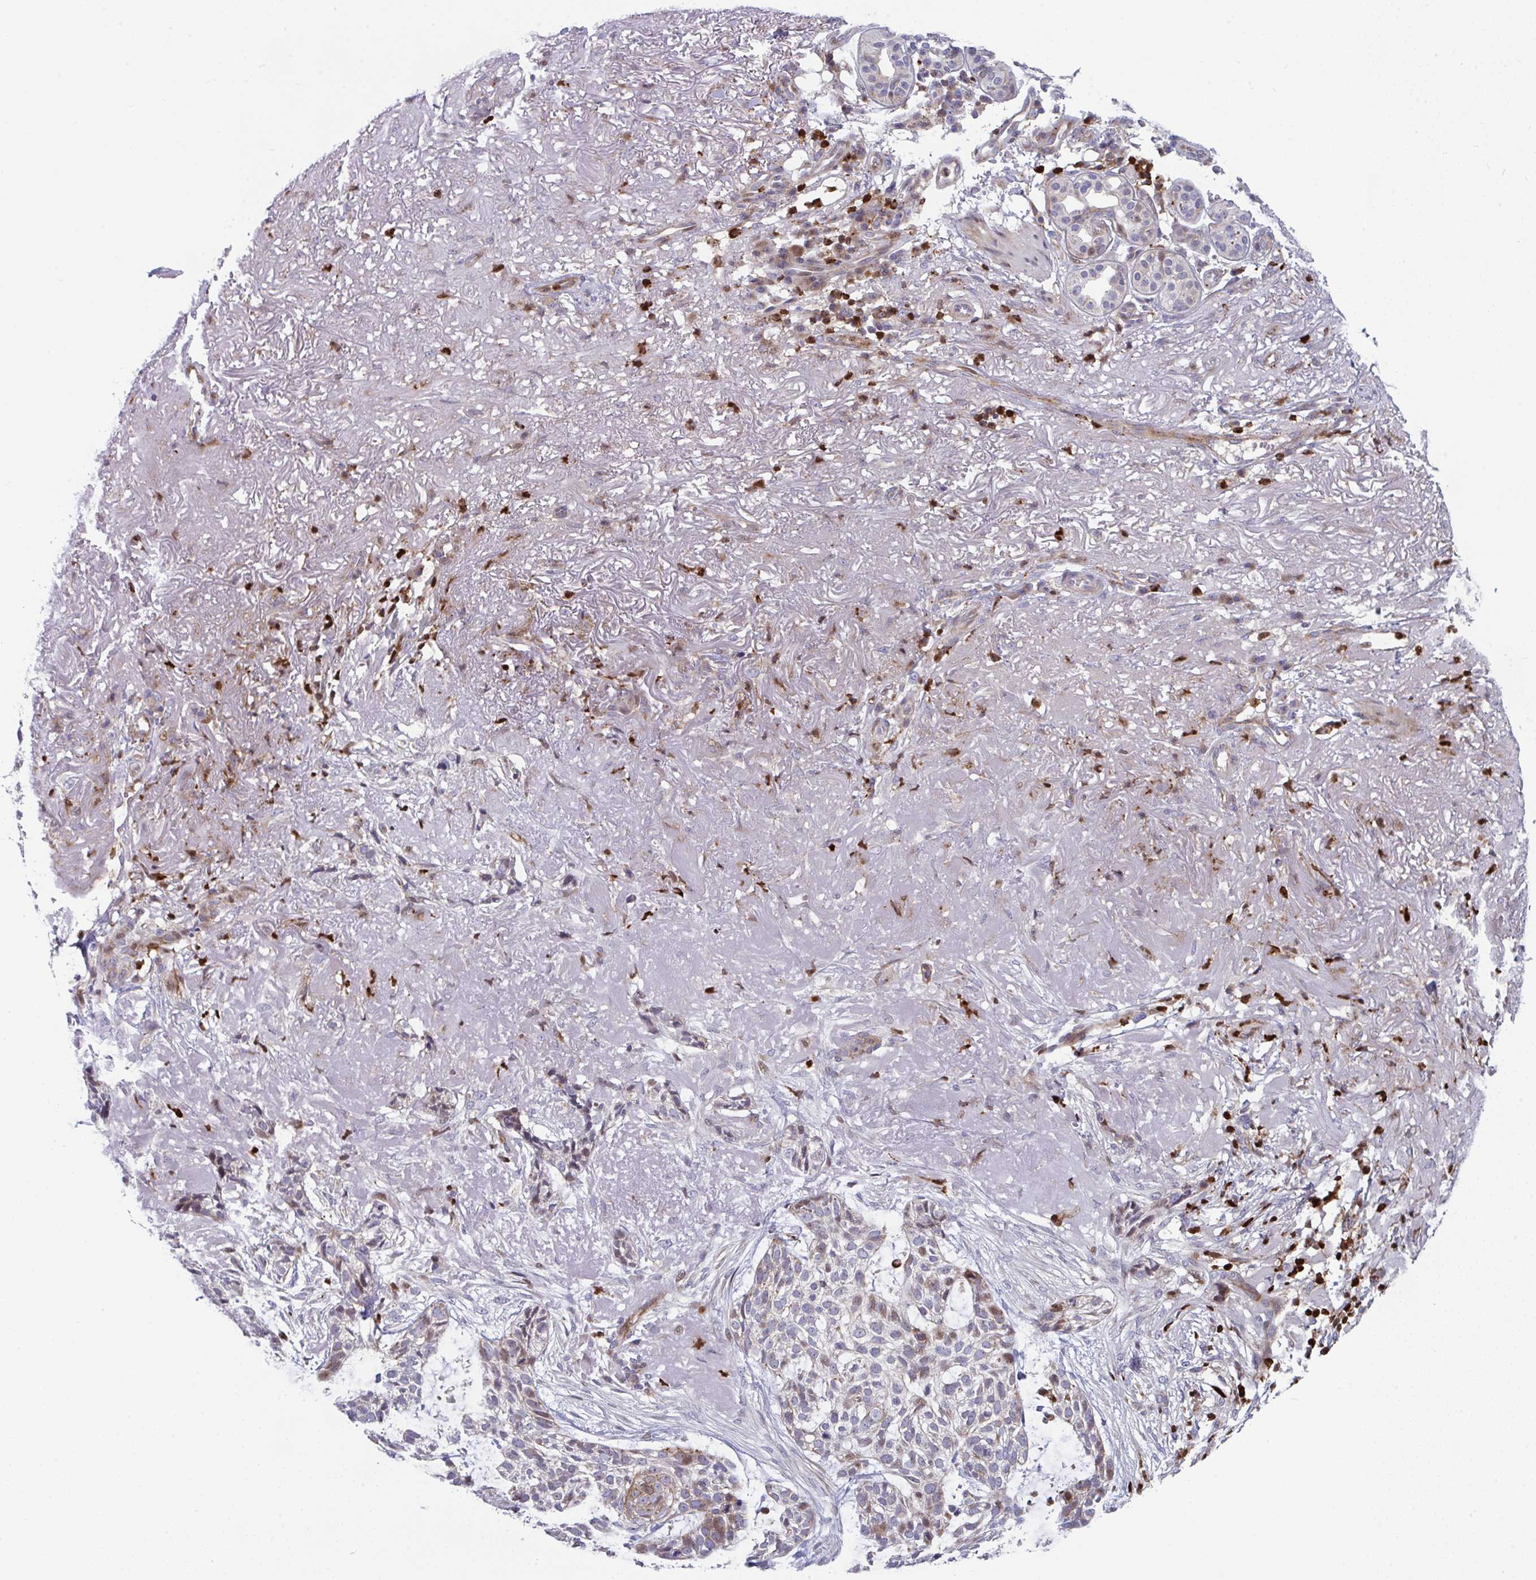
{"staining": {"intensity": "moderate", "quantity": "<25%", "location": "cytoplasmic/membranous"}, "tissue": "skin cancer", "cell_type": "Tumor cells", "image_type": "cancer", "snomed": [{"axis": "morphology", "description": "Basal cell carcinoma"}, {"axis": "topography", "description": "Skin"}, {"axis": "topography", "description": "Skin of face"}], "caption": "Immunohistochemistry micrograph of human skin cancer stained for a protein (brown), which demonstrates low levels of moderate cytoplasmic/membranous staining in approximately <25% of tumor cells.", "gene": "AOC2", "patient": {"sex": "female", "age": 80}}